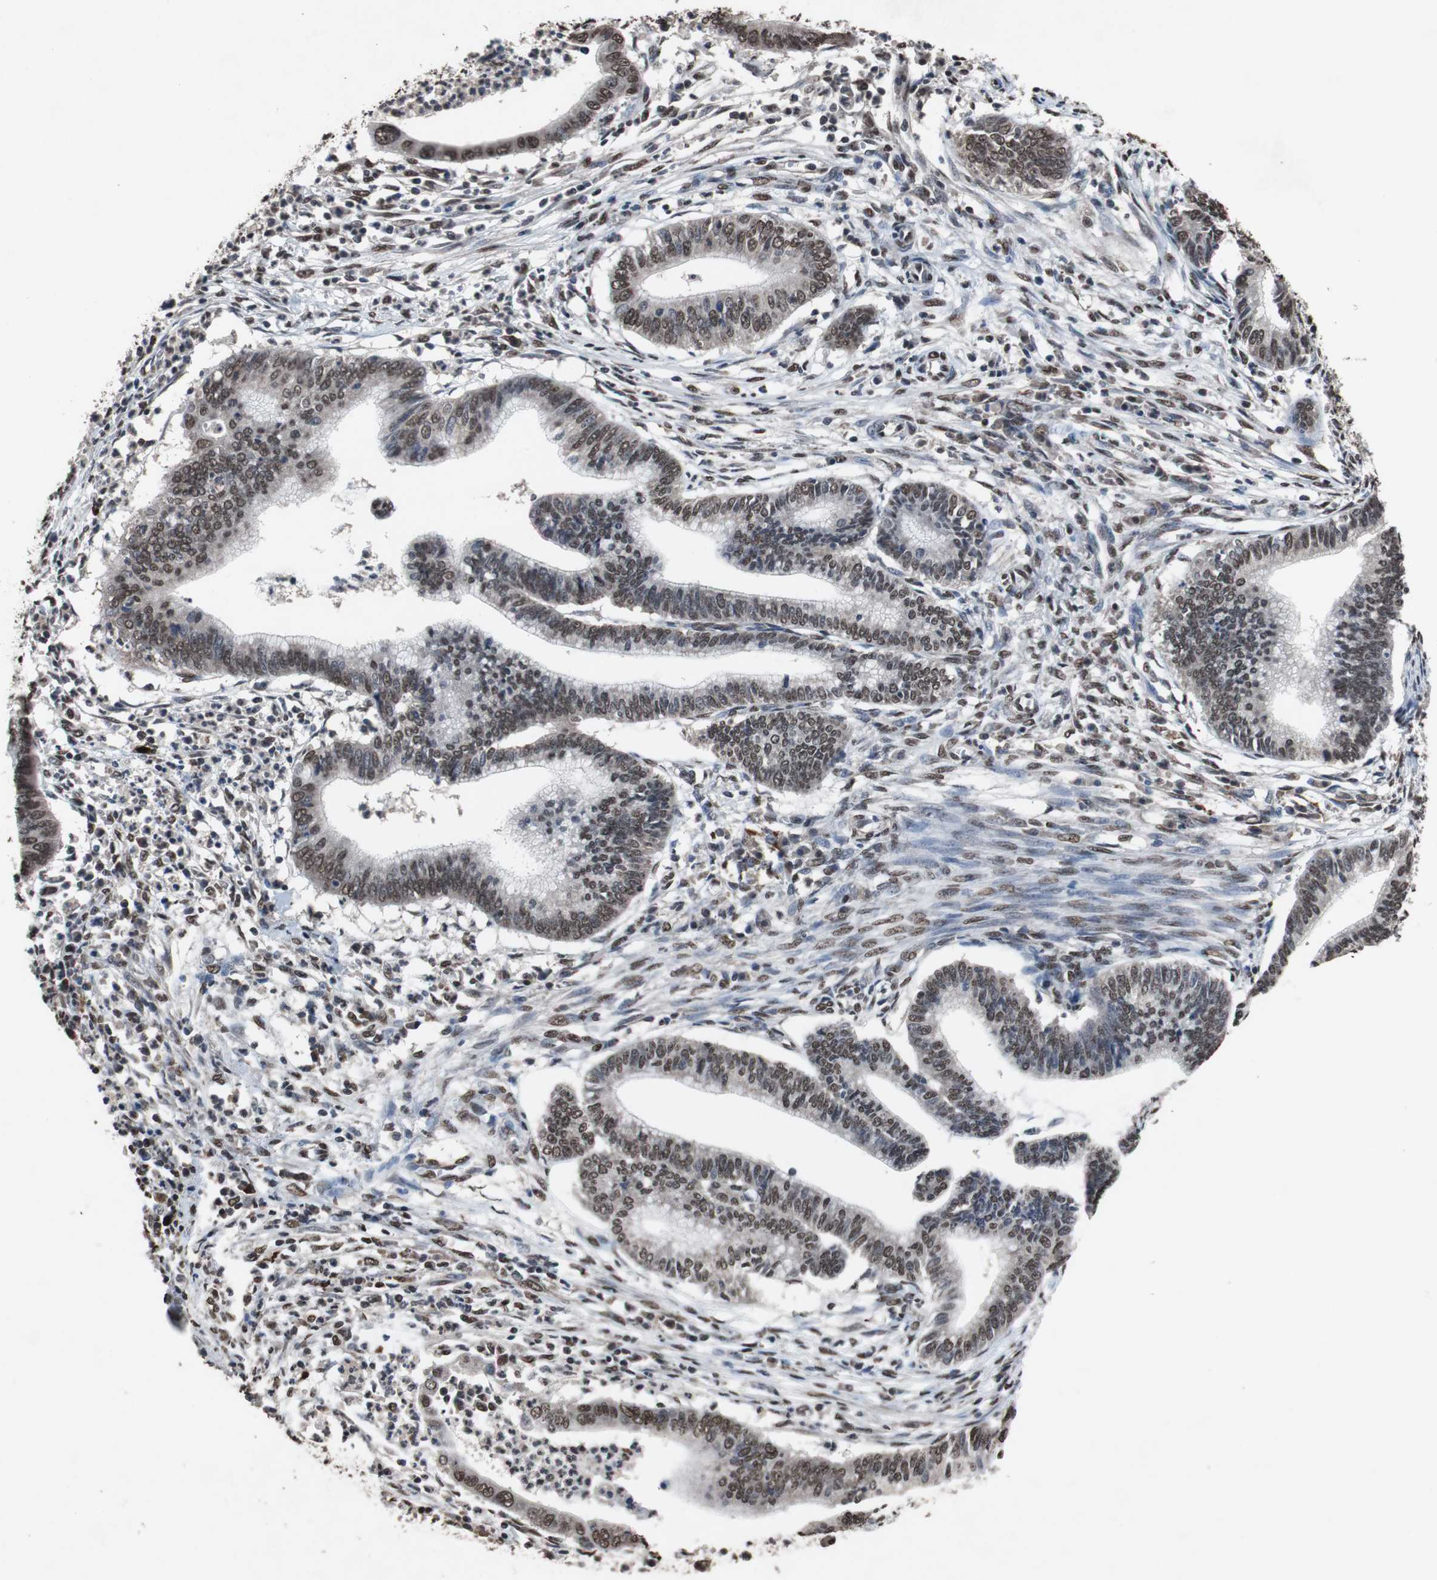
{"staining": {"intensity": "moderate", "quantity": ">75%", "location": "nuclear"}, "tissue": "cervical cancer", "cell_type": "Tumor cells", "image_type": "cancer", "snomed": [{"axis": "morphology", "description": "Adenocarcinoma, NOS"}, {"axis": "topography", "description": "Cervix"}], "caption": "A high-resolution micrograph shows immunohistochemistry staining of adenocarcinoma (cervical), which demonstrates moderate nuclear expression in about >75% of tumor cells.", "gene": "MED27", "patient": {"sex": "female", "age": 36}}